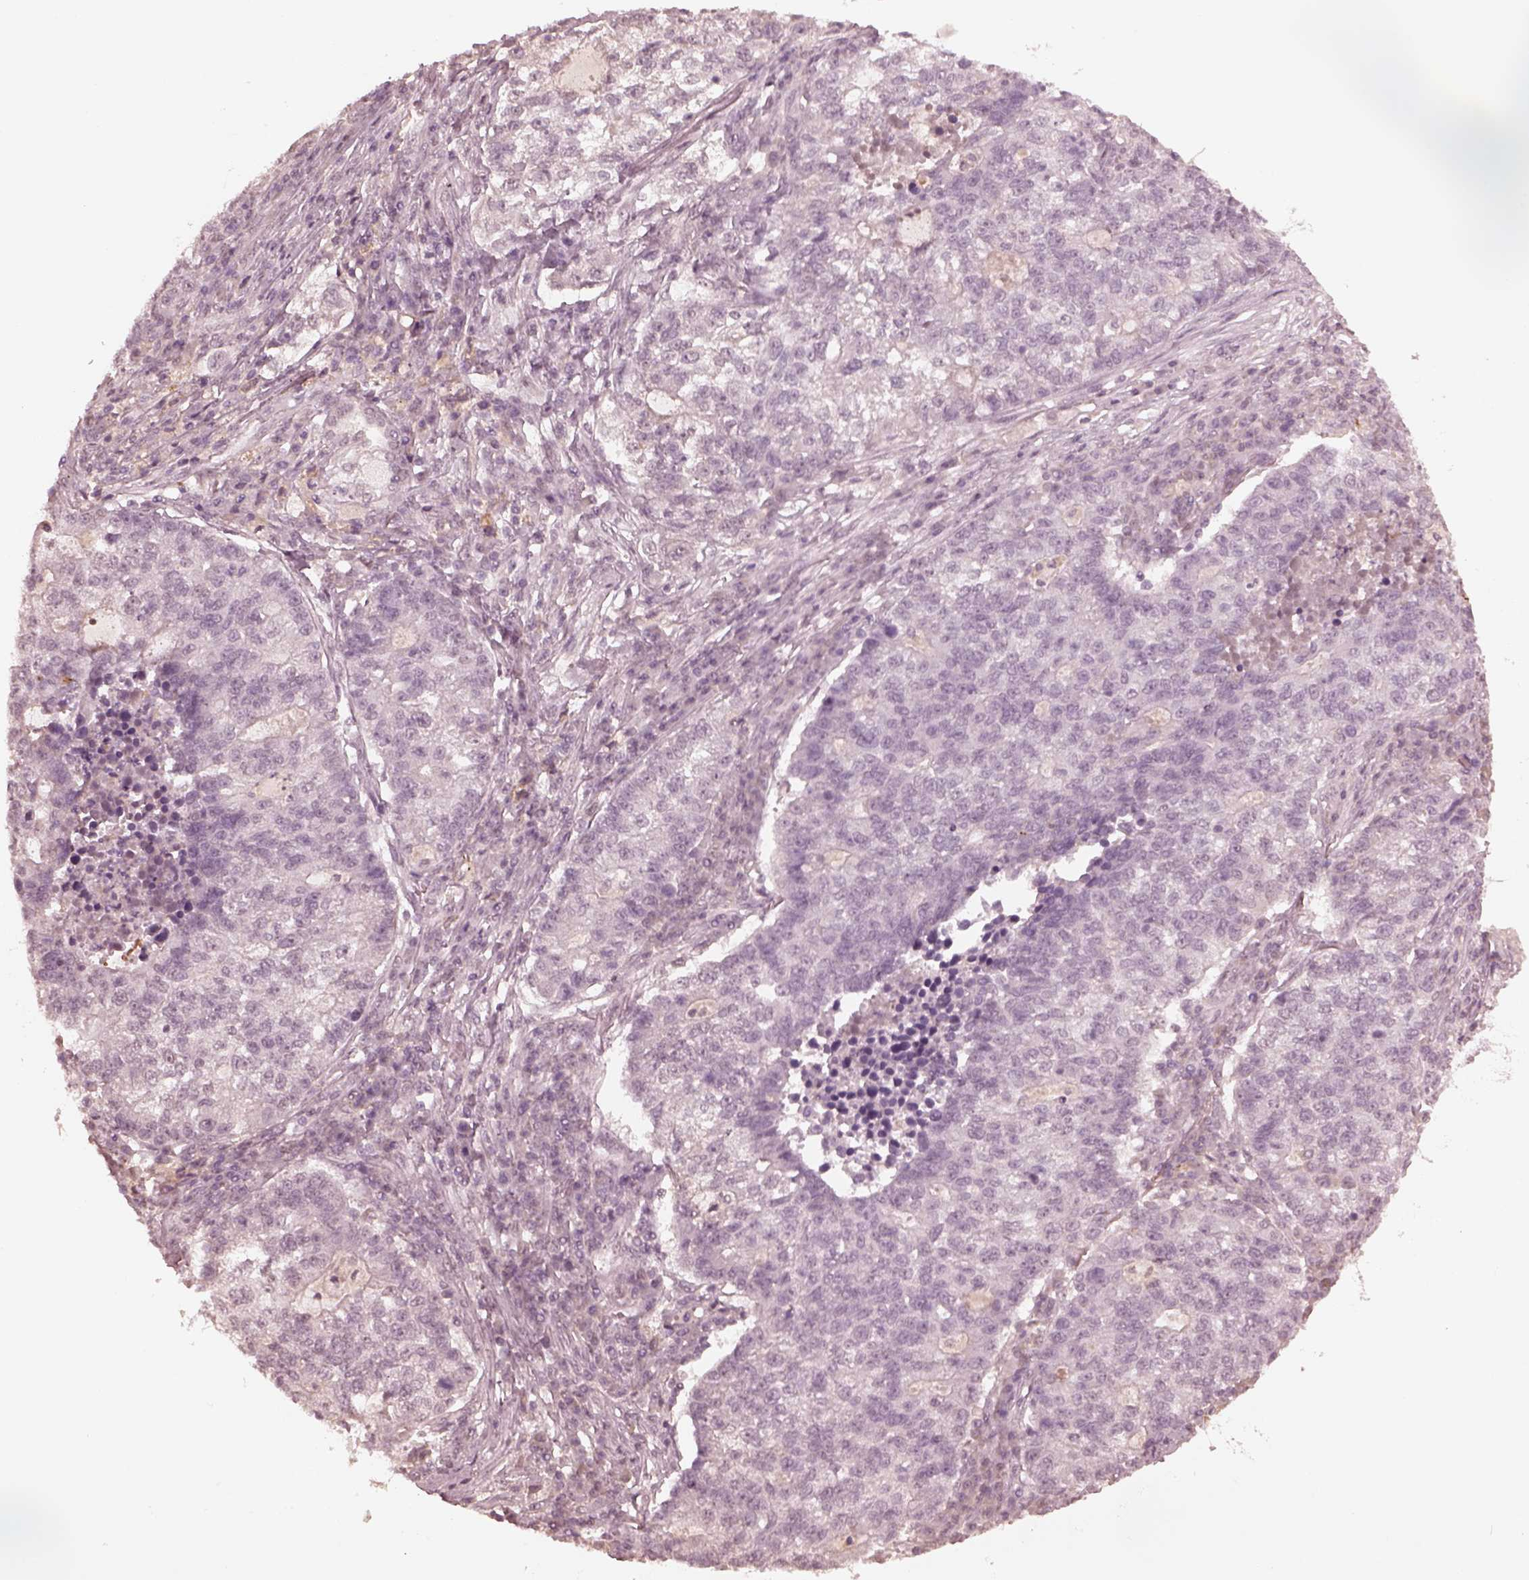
{"staining": {"intensity": "negative", "quantity": "none", "location": "none"}, "tissue": "lung cancer", "cell_type": "Tumor cells", "image_type": "cancer", "snomed": [{"axis": "morphology", "description": "Adenocarcinoma, NOS"}, {"axis": "topography", "description": "Lung"}], "caption": "This is an immunohistochemistry (IHC) photomicrograph of human lung cancer (adenocarcinoma). There is no staining in tumor cells.", "gene": "KRT79", "patient": {"sex": "male", "age": 57}}